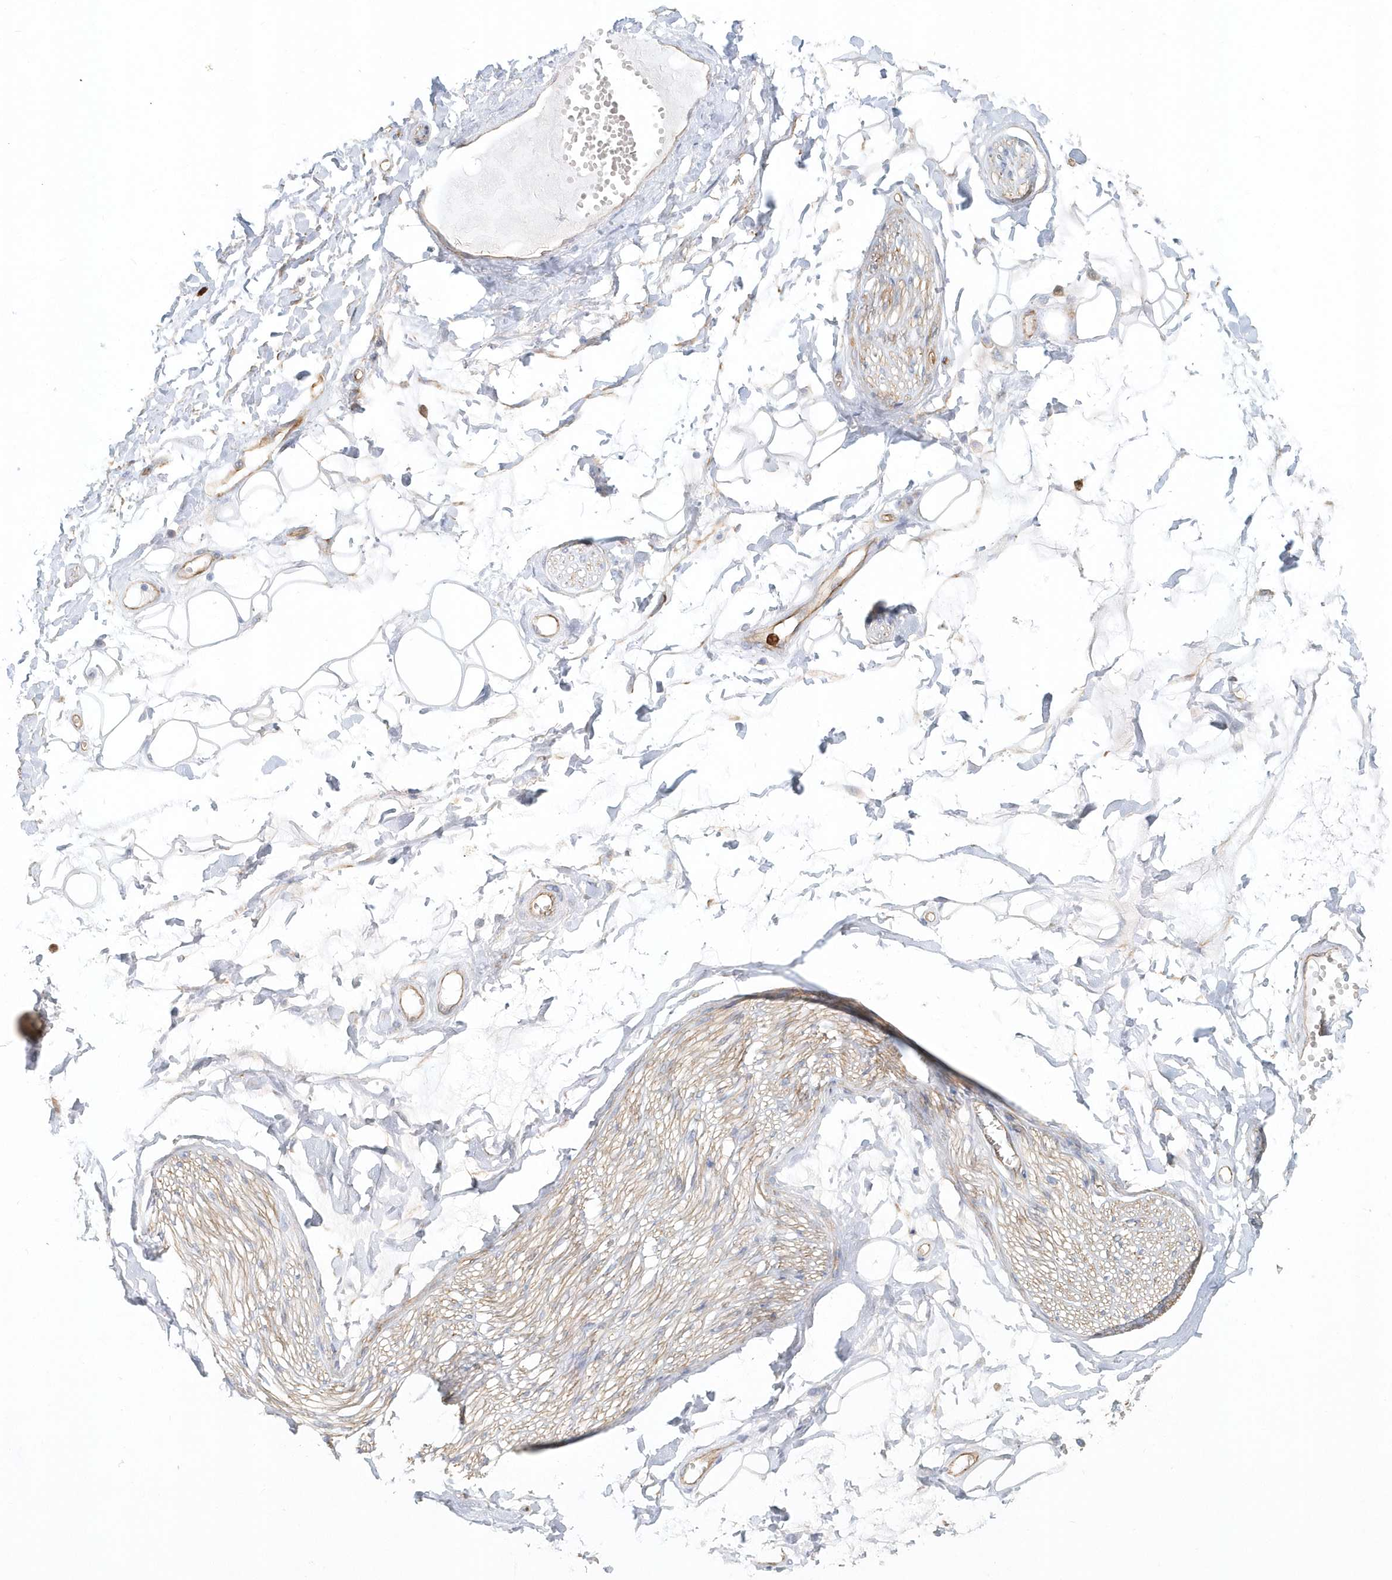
{"staining": {"intensity": "negative", "quantity": "none", "location": "none"}, "tissue": "adipose tissue", "cell_type": "Adipocytes", "image_type": "normal", "snomed": [{"axis": "morphology", "description": "Normal tissue, NOS"}, {"axis": "morphology", "description": "Inflammation, NOS"}, {"axis": "topography", "description": "Salivary gland"}, {"axis": "topography", "description": "Peripheral nerve tissue"}], "caption": "High power microscopy photomicrograph of an immunohistochemistry (IHC) photomicrograph of benign adipose tissue, revealing no significant staining in adipocytes. (DAB (3,3'-diaminobenzidine) immunohistochemistry, high magnification).", "gene": "DNAH1", "patient": {"sex": "female", "age": 75}}